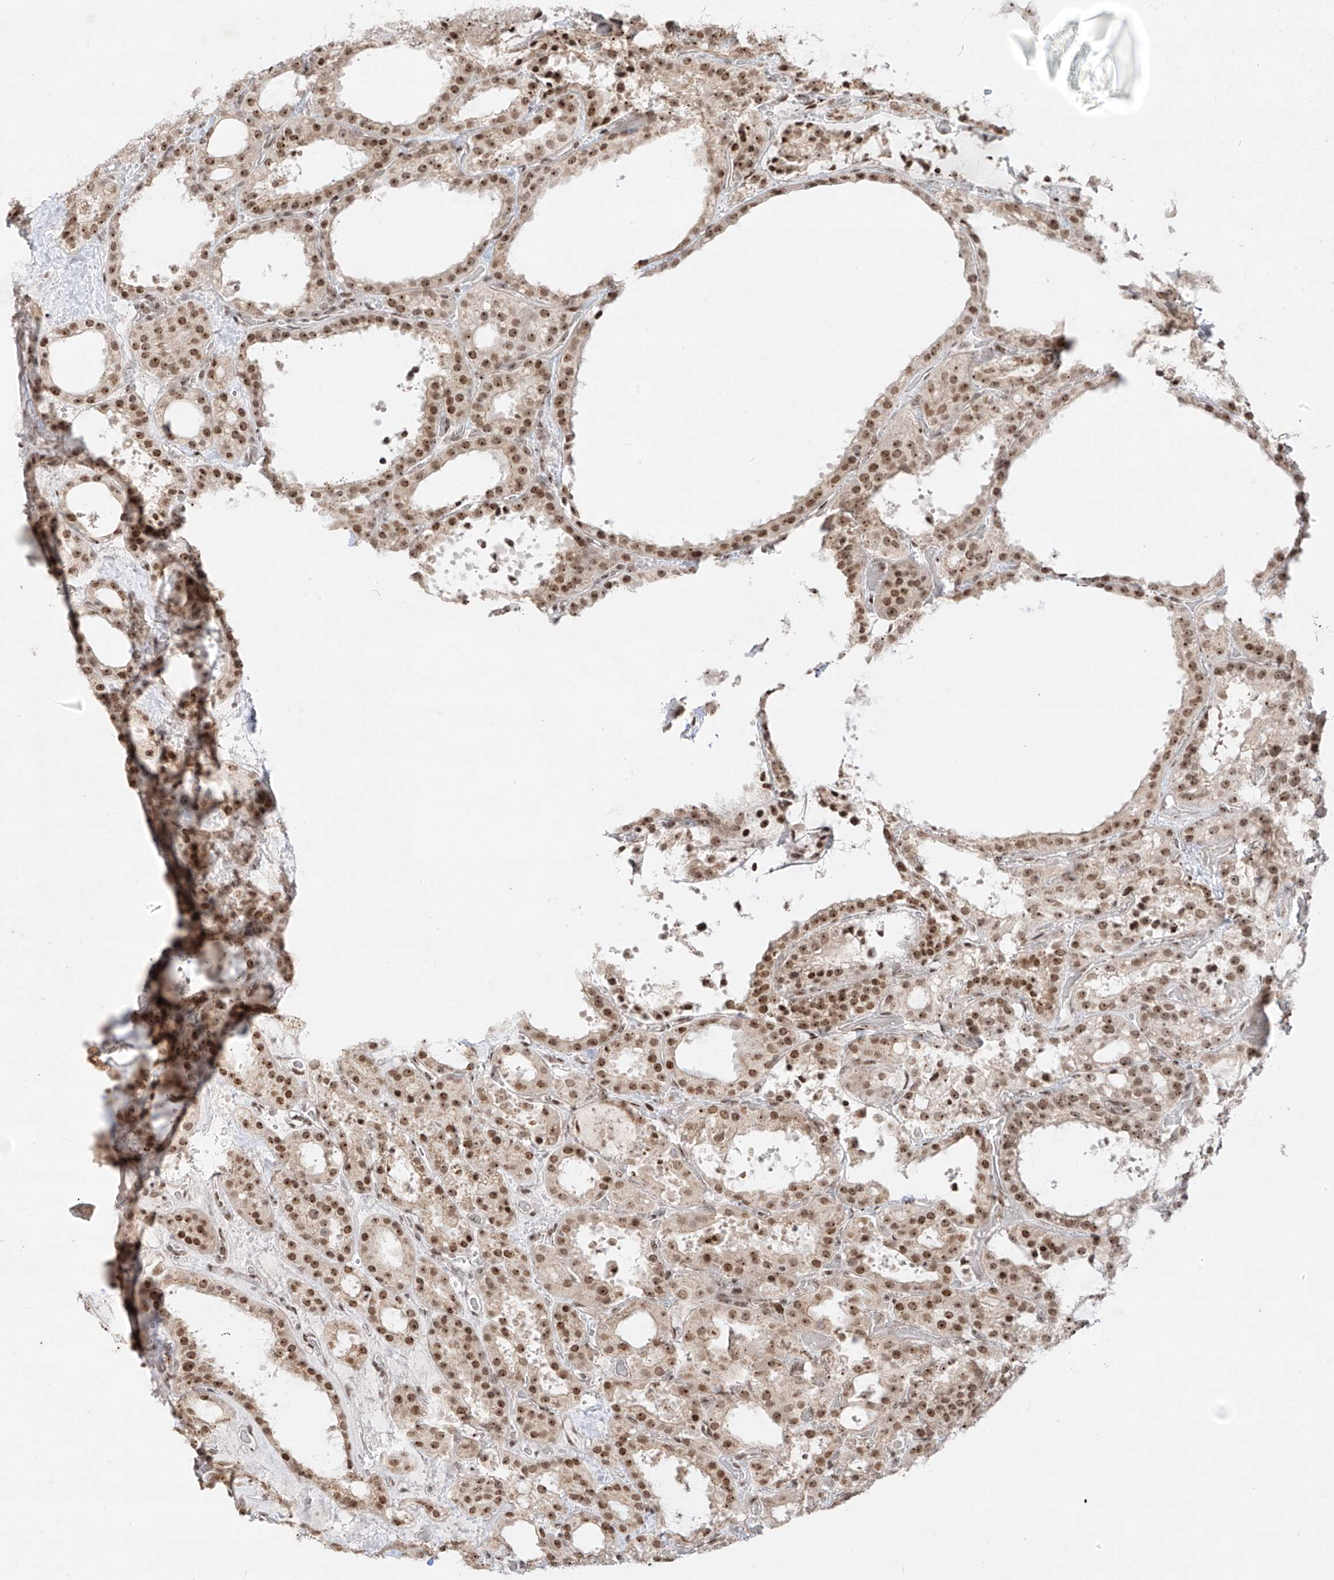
{"staining": {"intensity": "moderate", "quantity": ">75%", "location": "cytoplasmic/membranous,nuclear"}, "tissue": "thyroid cancer", "cell_type": "Tumor cells", "image_type": "cancer", "snomed": [{"axis": "morphology", "description": "Papillary adenocarcinoma, NOS"}, {"axis": "topography", "description": "Thyroid gland"}], "caption": "Tumor cells show medium levels of moderate cytoplasmic/membranous and nuclear expression in about >75% of cells in thyroid cancer. The staining was performed using DAB (3,3'-diaminobenzidine), with brown indicating positive protein expression. Nuclei are stained blue with hematoxylin.", "gene": "ZNF512", "patient": {"sex": "male", "age": 77}}